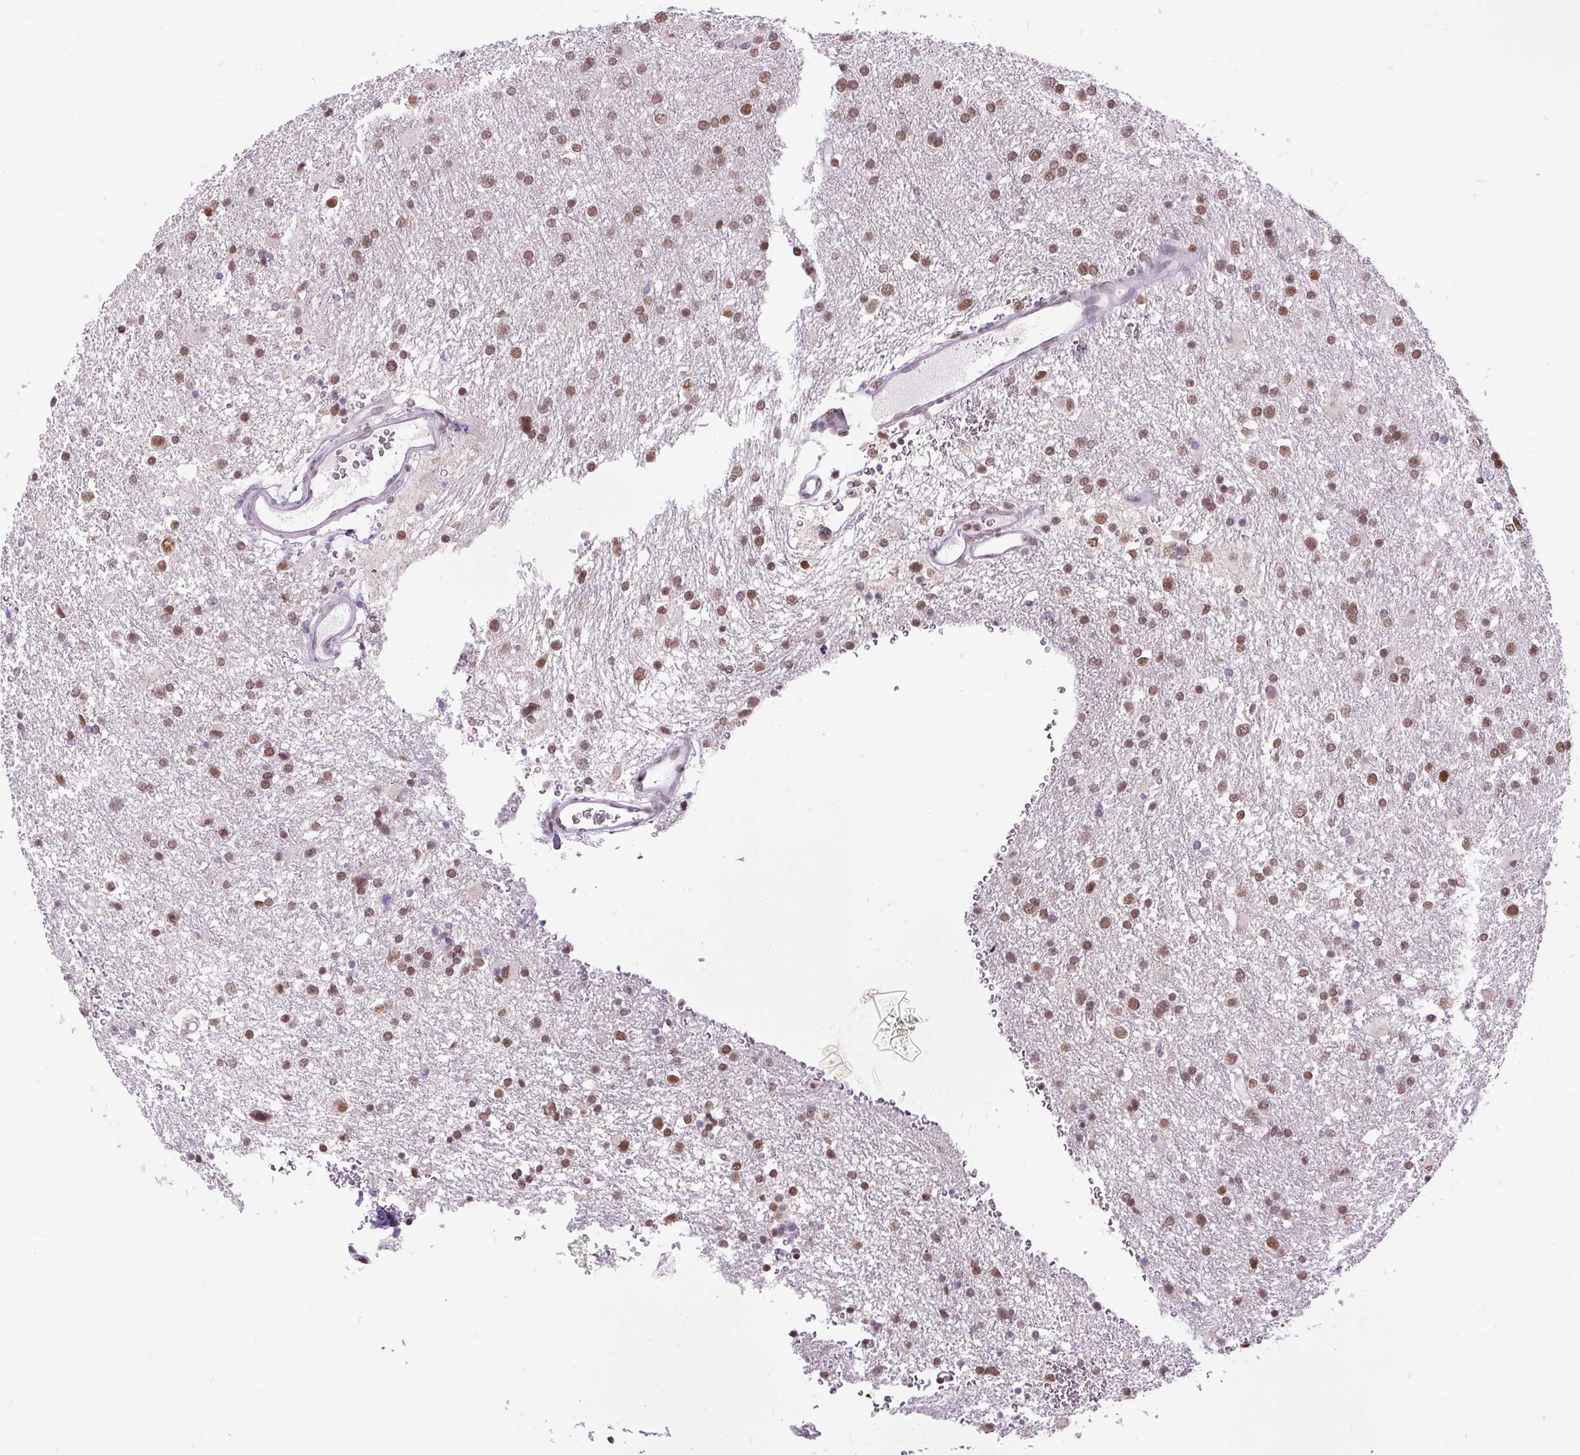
{"staining": {"intensity": "moderate", "quantity": ">75%", "location": "nuclear"}, "tissue": "glioma", "cell_type": "Tumor cells", "image_type": "cancer", "snomed": [{"axis": "morphology", "description": "Glioma, malignant, Low grade"}, {"axis": "topography", "description": "Brain"}], "caption": "Immunohistochemistry image of glioma stained for a protein (brown), which exhibits medium levels of moderate nuclear staining in approximately >75% of tumor cells.", "gene": "ZNF672", "patient": {"sex": "female", "age": 32}}